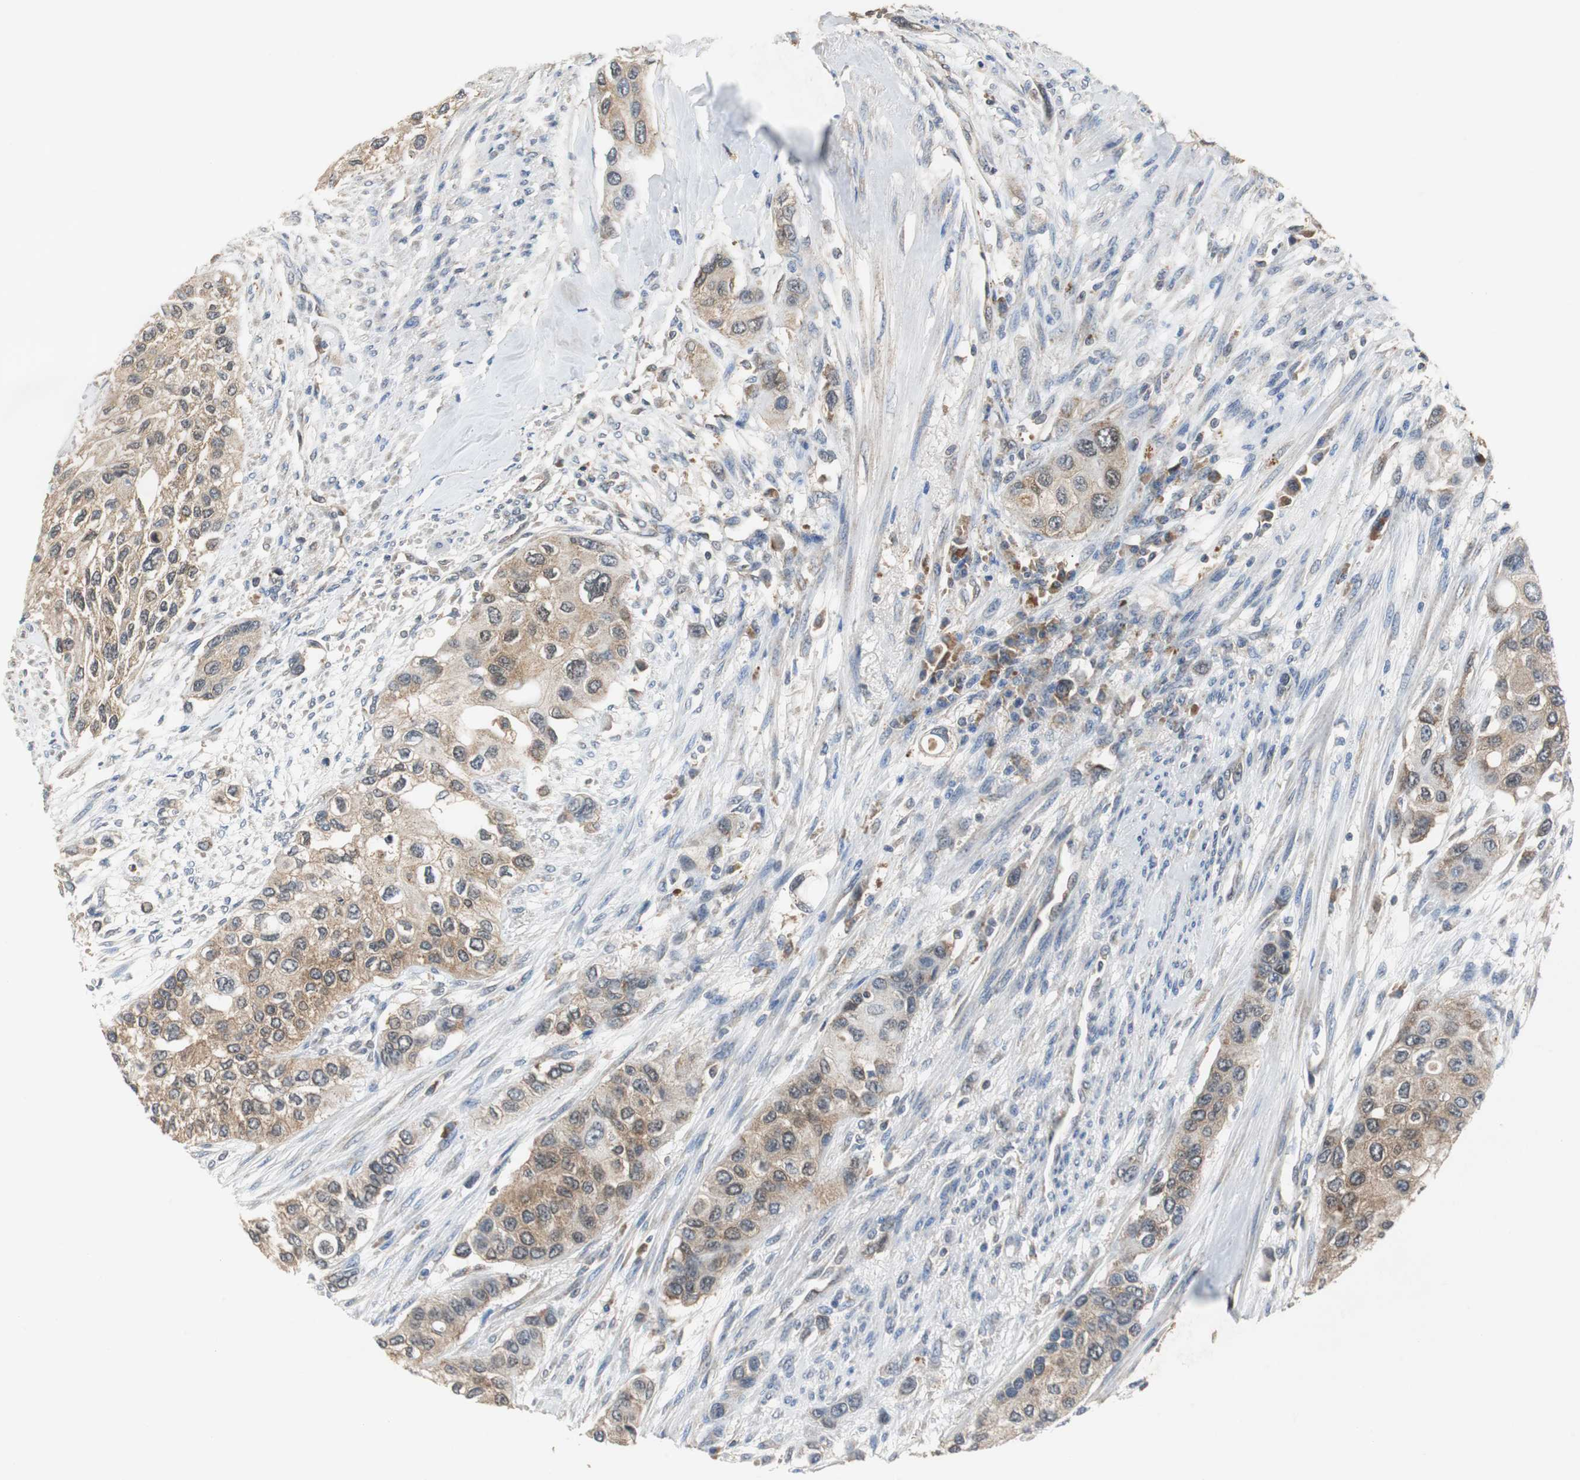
{"staining": {"intensity": "moderate", "quantity": "25%-75%", "location": "cytoplasmic/membranous"}, "tissue": "urothelial cancer", "cell_type": "Tumor cells", "image_type": "cancer", "snomed": [{"axis": "morphology", "description": "Urothelial carcinoma, High grade"}, {"axis": "topography", "description": "Urinary bladder"}], "caption": "Immunohistochemical staining of human high-grade urothelial carcinoma shows medium levels of moderate cytoplasmic/membranous protein positivity in approximately 25%-75% of tumor cells.", "gene": "VBP1", "patient": {"sex": "female", "age": 56}}